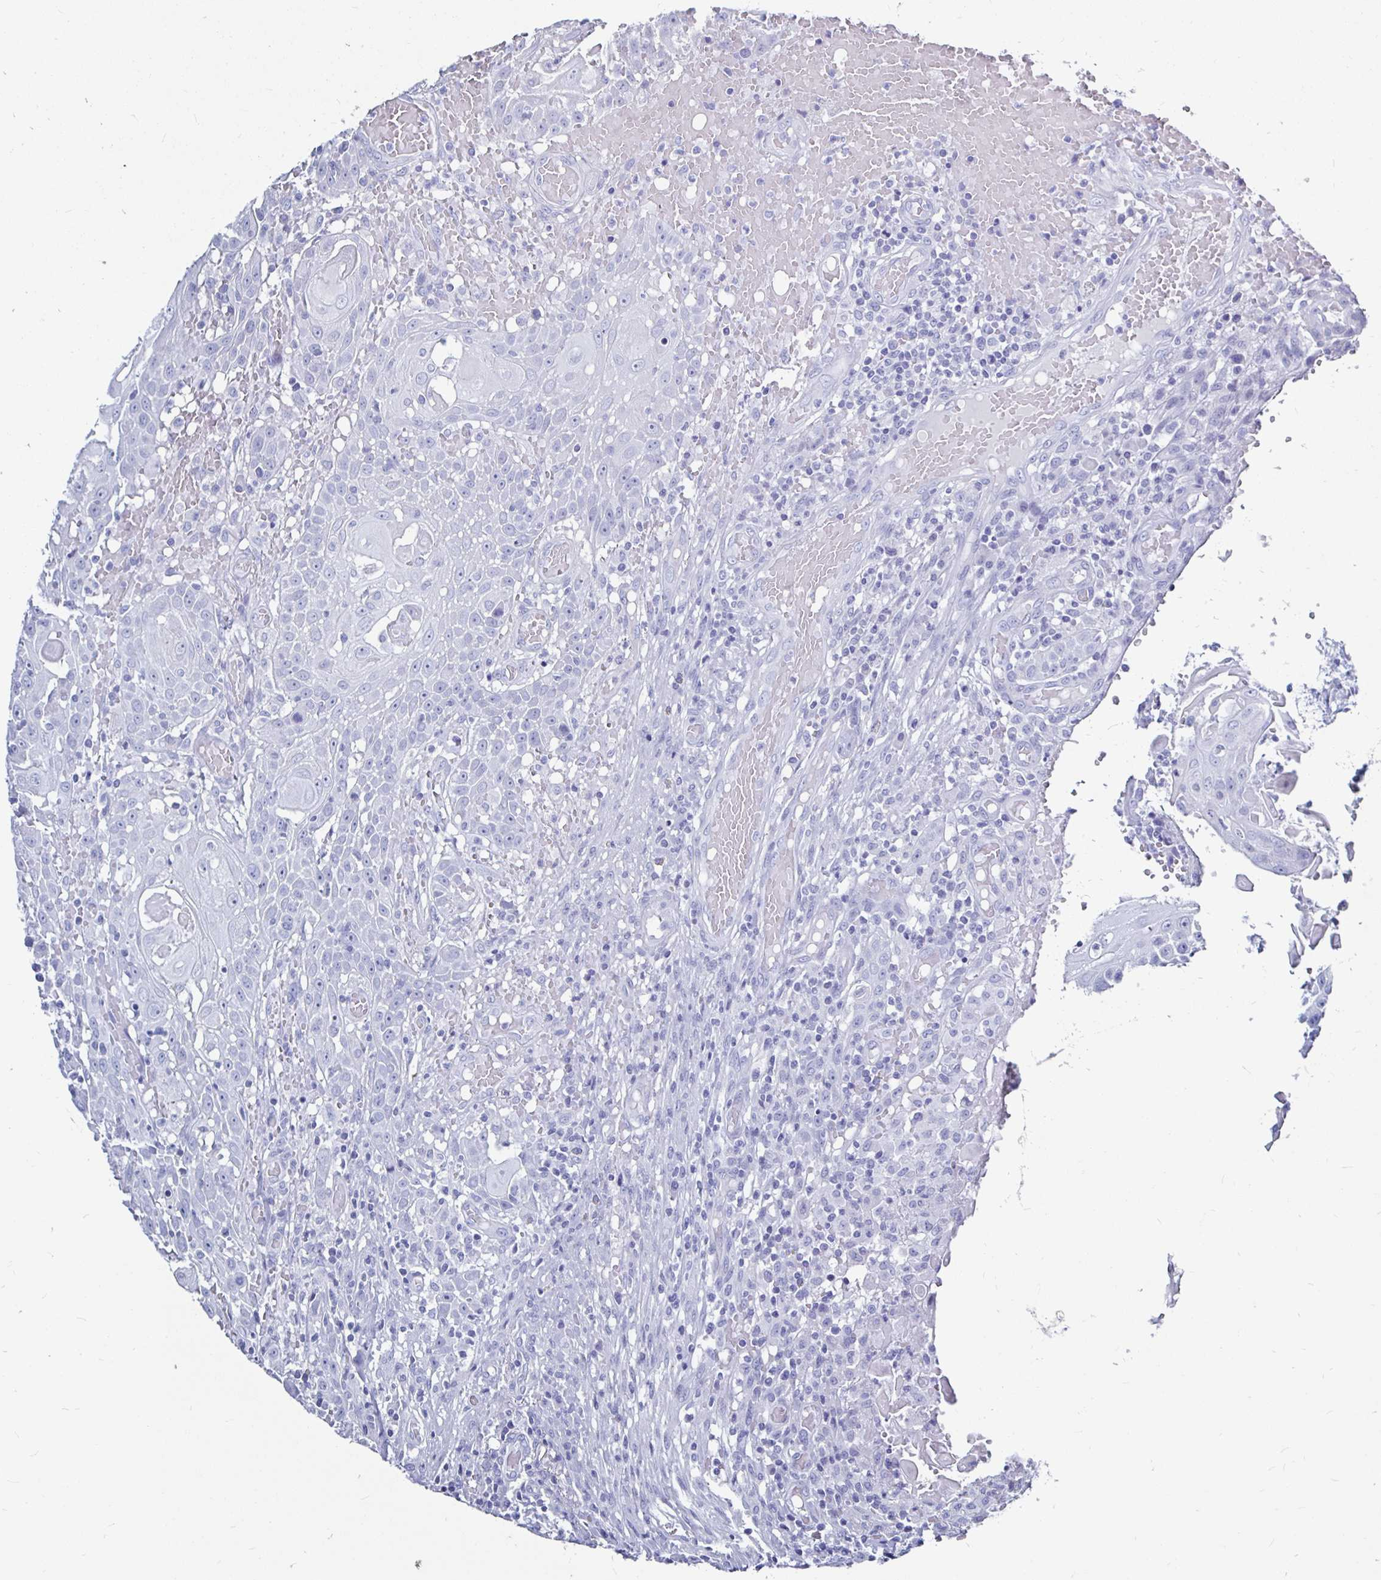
{"staining": {"intensity": "negative", "quantity": "none", "location": "none"}, "tissue": "head and neck cancer", "cell_type": "Tumor cells", "image_type": "cancer", "snomed": [{"axis": "morphology", "description": "Normal tissue, NOS"}, {"axis": "morphology", "description": "Squamous cell carcinoma, NOS"}, {"axis": "topography", "description": "Oral tissue"}, {"axis": "topography", "description": "Head-Neck"}], "caption": "This is a micrograph of immunohistochemistry staining of head and neck cancer, which shows no expression in tumor cells.", "gene": "LUZP4", "patient": {"sex": "female", "age": 55}}